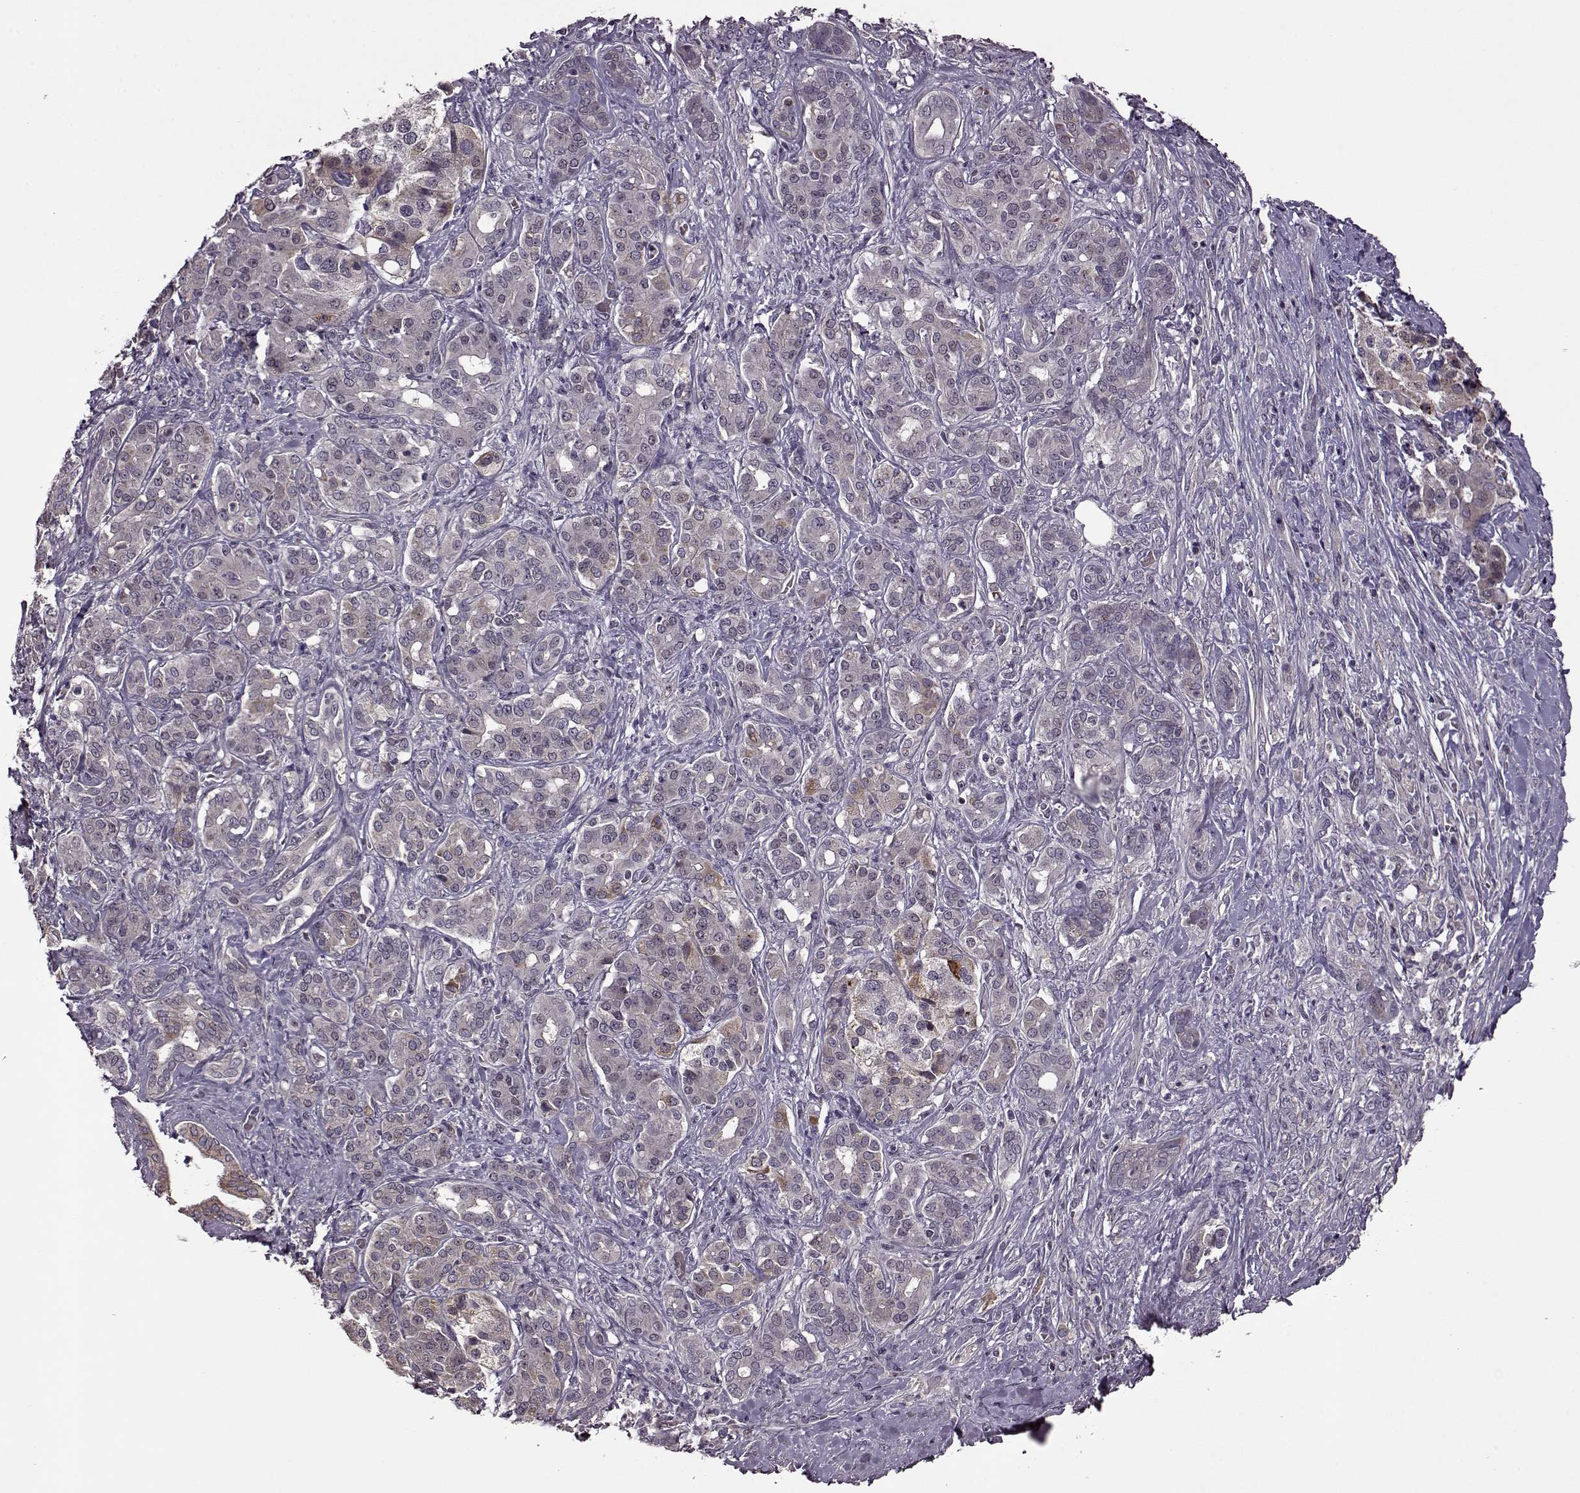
{"staining": {"intensity": "weak", "quantity": "25%-75%", "location": "cytoplasmic/membranous"}, "tissue": "pancreatic cancer", "cell_type": "Tumor cells", "image_type": "cancer", "snomed": [{"axis": "morphology", "description": "Normal tissue, NOS"}, {"axis": "morphology", "description": "Inflammation, NOS"}, {"axis": "morphology", "description": "Adenocarcinoma, NOS"}, {"axis": "topography", "description": "Pancreas"}], "caption": "The immunohistochemical stain highlights weak cytoplasmic/membranous positivity in tumor cells of pancreatic adenocarcinoma tissue.", "gene": "MAIP1", "patient": {"sex": "male", "age": 57}}